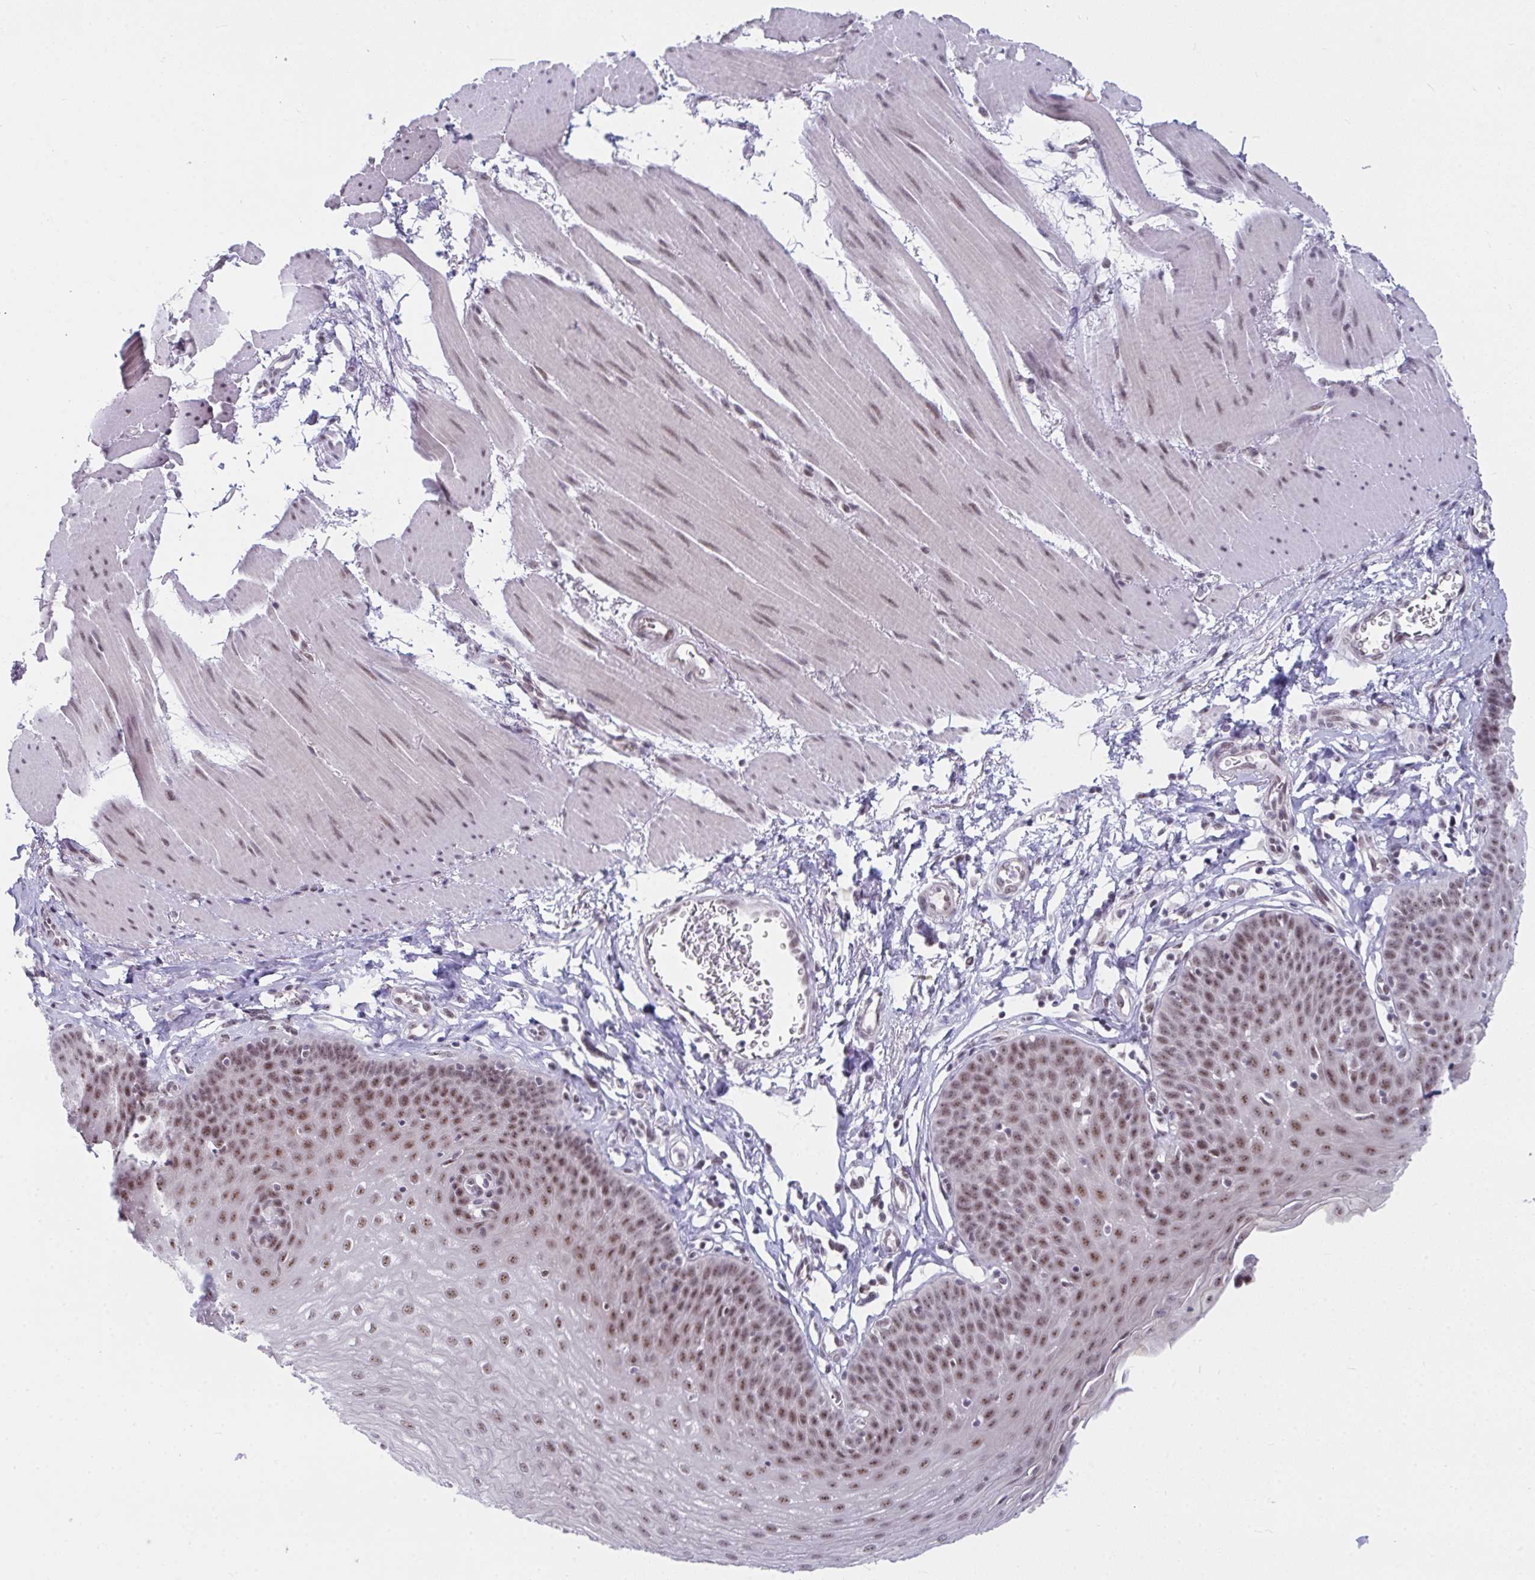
{"staining": {"intensity": "moderate", "quantity": ">75%", "location": "nuclear"}, "tissue": "esophagus", "cell_type": "Squamous epithelial cells", "image_type": "normal", "snomed": [{"axis": "morphology", "description": "Normal tissue, NOS"}, {"axis": "topography", "description": "Esophagus"}], "caption": "Protein staining shows moderate nuclear positivity in about >75% of squamous epithelial cells in normal esophagus.", "gene": "PRR14", "patient": {"sex": "female", "age": 81}}